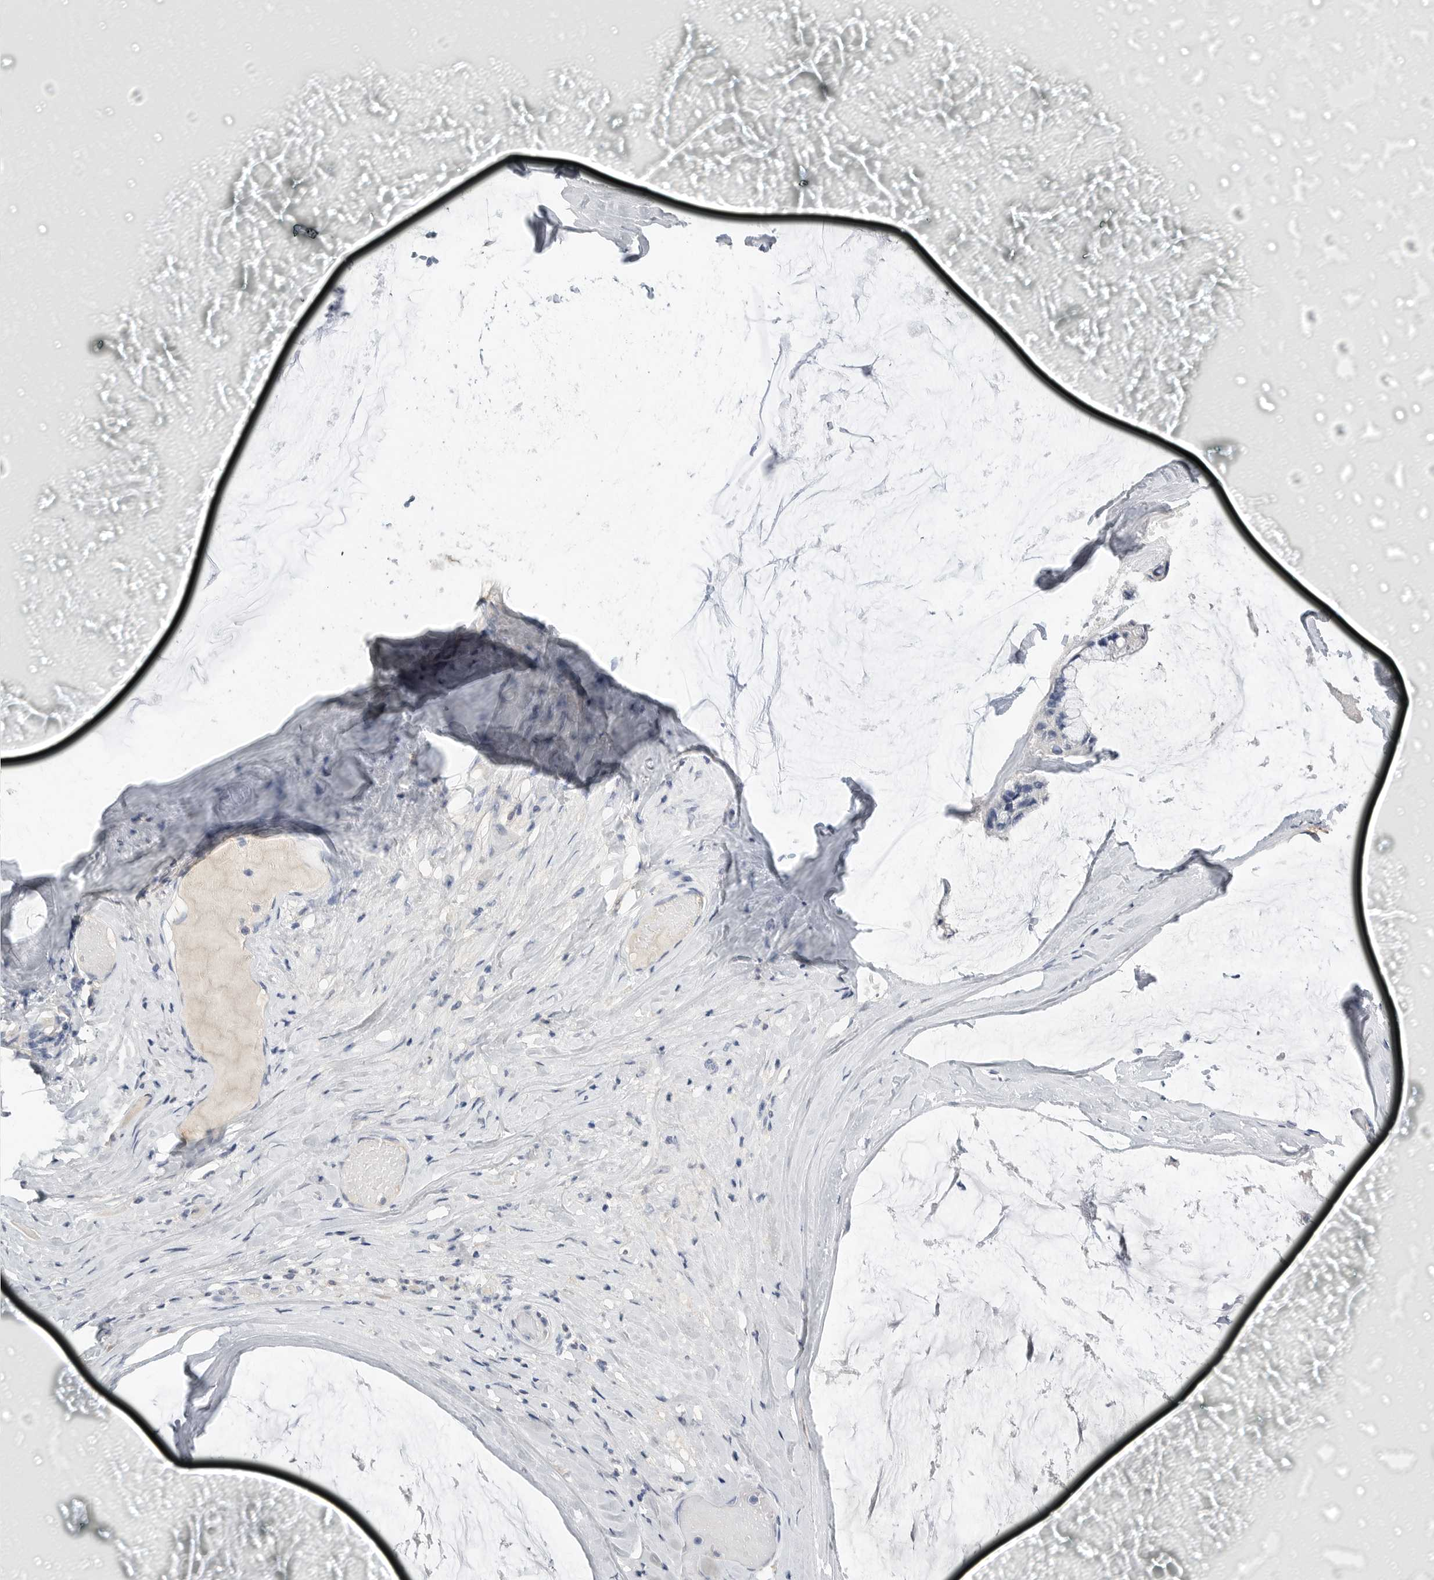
{"staining": {"intensity": "negative", "quantity": "none", "location": "none"}, "tissue": "ovarian cancer", "cell_type": "Tumor cells", "image_type": "cancer", "snomed": [{"axis": "morphology", "description": "Cystadenocarcinoma, mucinous, NOS"}, {"axis": "topography", "description": "Ovary"}], "caption": "Ovarian mucinous cystadenocarcinoma was stained to show a protein in brown. There is no significant positivity in tumor cells. (Stains: DAB (3,3'-diaminobenzidine) immunohistochemistry with hematoxylin counter stain, Microscopy: brightfield microscopy at high magnification).", "gene": "FABP6", "patient": {"sex": "female", "age": 39}}